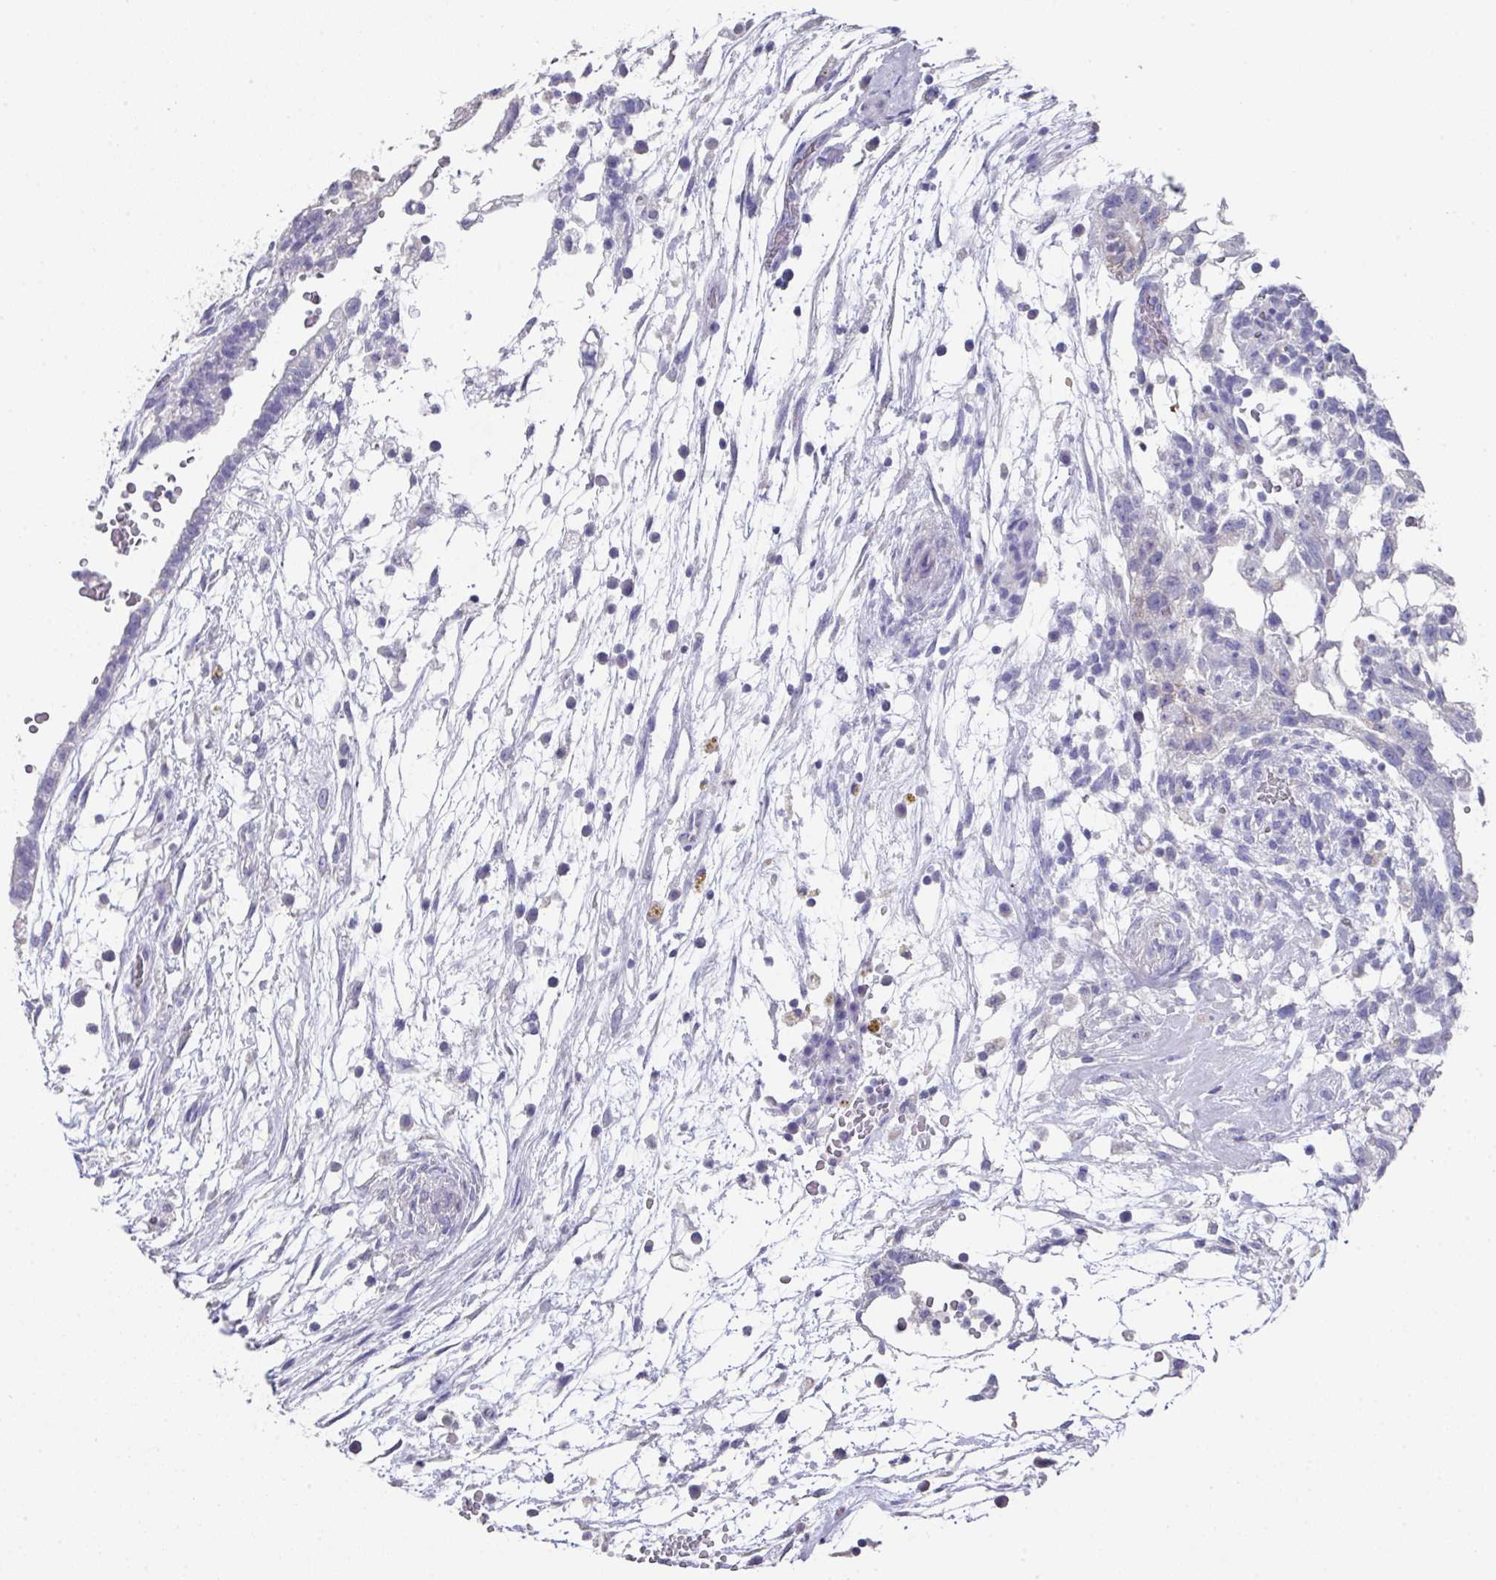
{"staining": {"intensity": "negative", "quantity": "none", "location": "none"}, "tissue": "testis cancer", "cell_type": "Tumor cells", "image_type": "cancer", "snomed": [{"axis": "morphology", "description": "Carcinoma, Embryonal, NOS"}, {"axis": "topography", "description": "Testis"}], "caption": "High magnification brightfield microscopy of testis cancer (embryonal carcinoma) stained with DAB (brown) and counterstained with hematoxylin (blue): tumor cells show no significant expression.", "gene": "DAZL", "patient": {"sex": "male", "age": 32}}